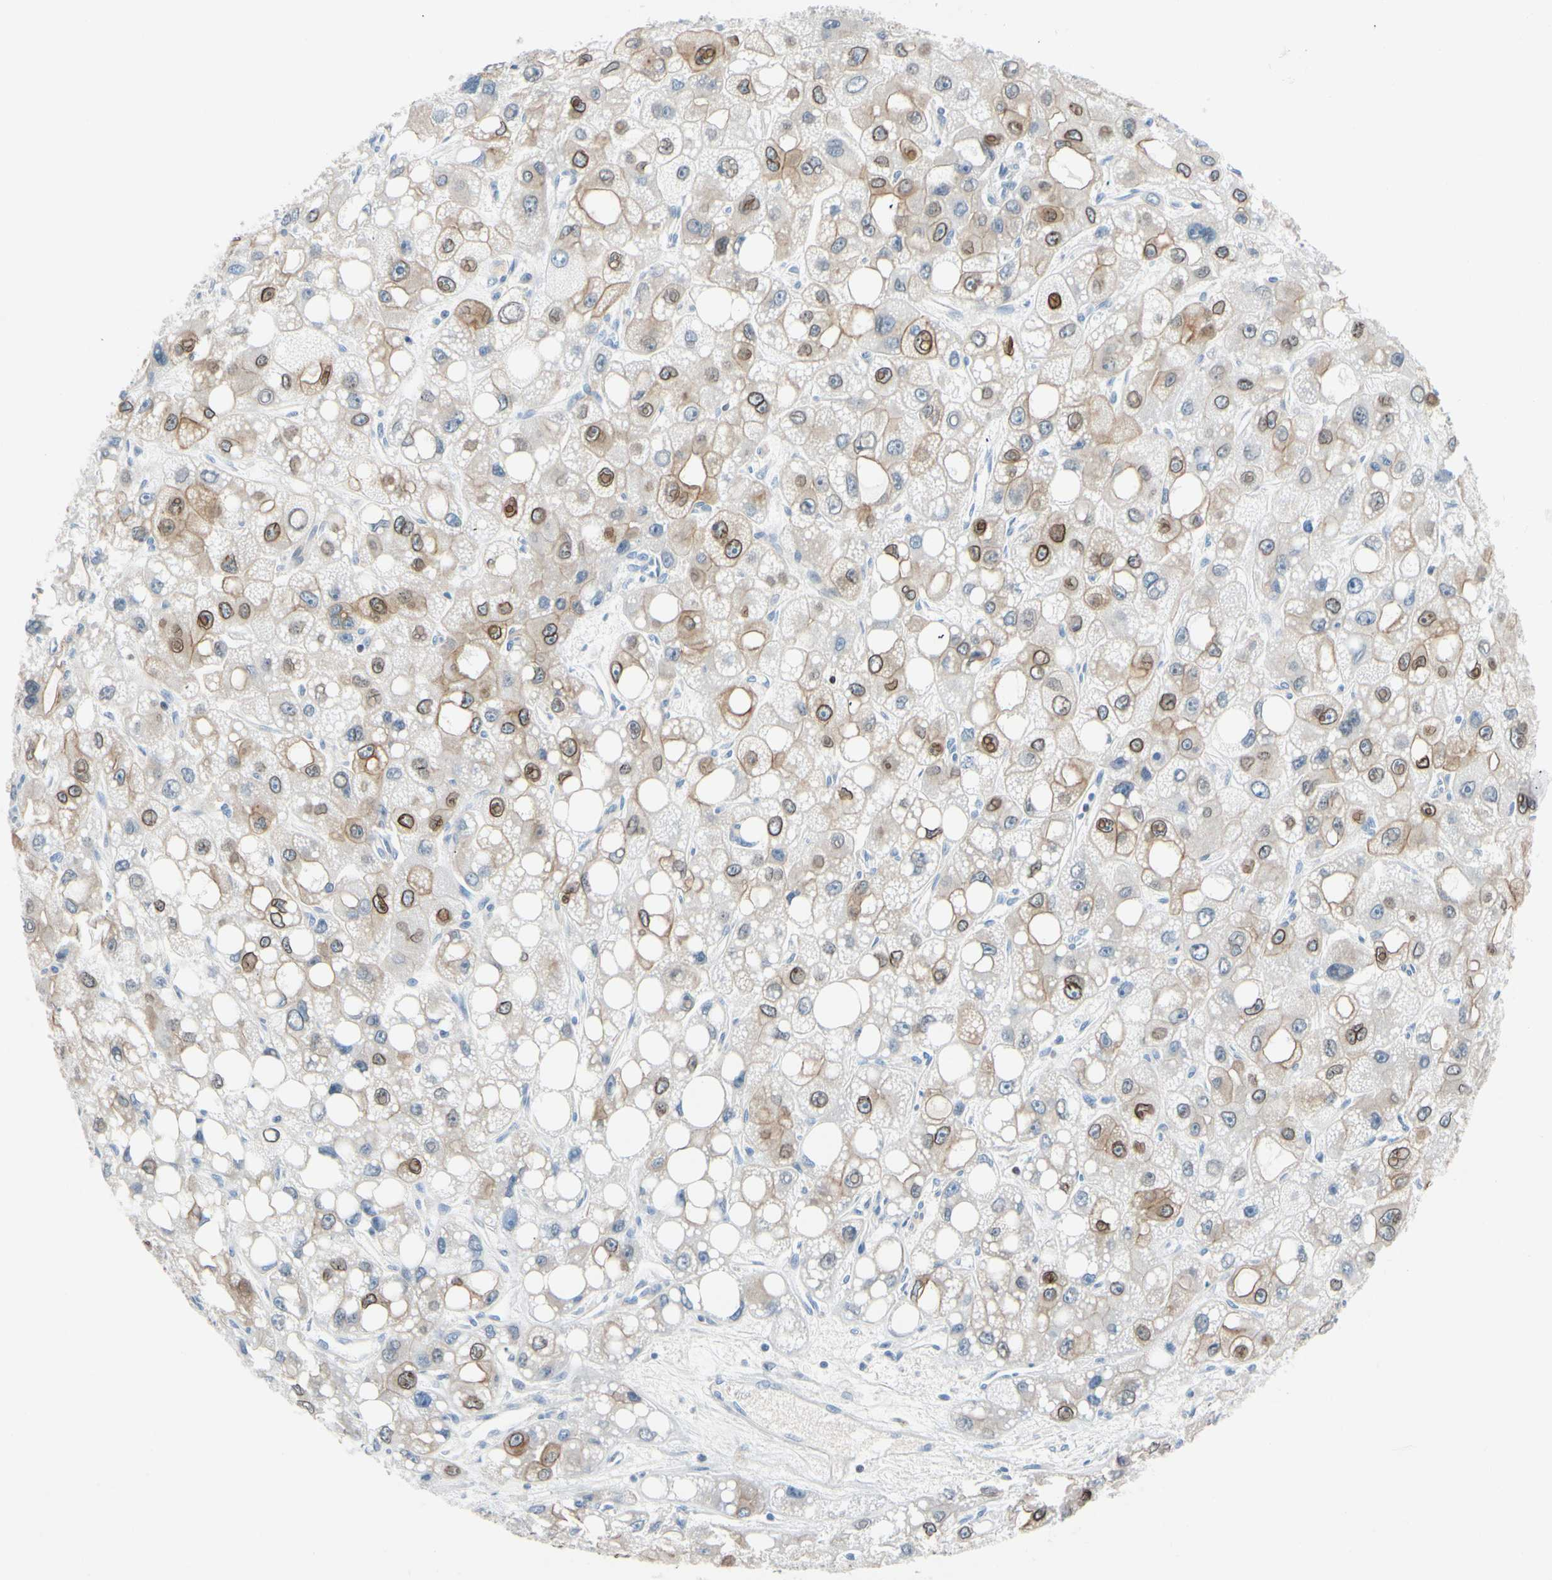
{"staining": {"intensity": "moderate", "quantity": ">75%", "location": "cytoplasmic/membranous,nuclear"}, "tissue": "liver cancer", "cell_type": "Tumor cells", "image_type": "cancer", "snomed": [{"axis": "morphology", "description": "Carcinoma, Hepatocellular, NOS"}, {"axis": "topography", "description": "Liver"}], "caption": "High-power microscopy captured an immunohistochemistry image of liver cancer, revealing moderate cytoplasmic/membranous and nuclear staining in about >75% of tumor cells.", "gene": "ZNF132", "patient": {"sex": "male", "age": 55}}